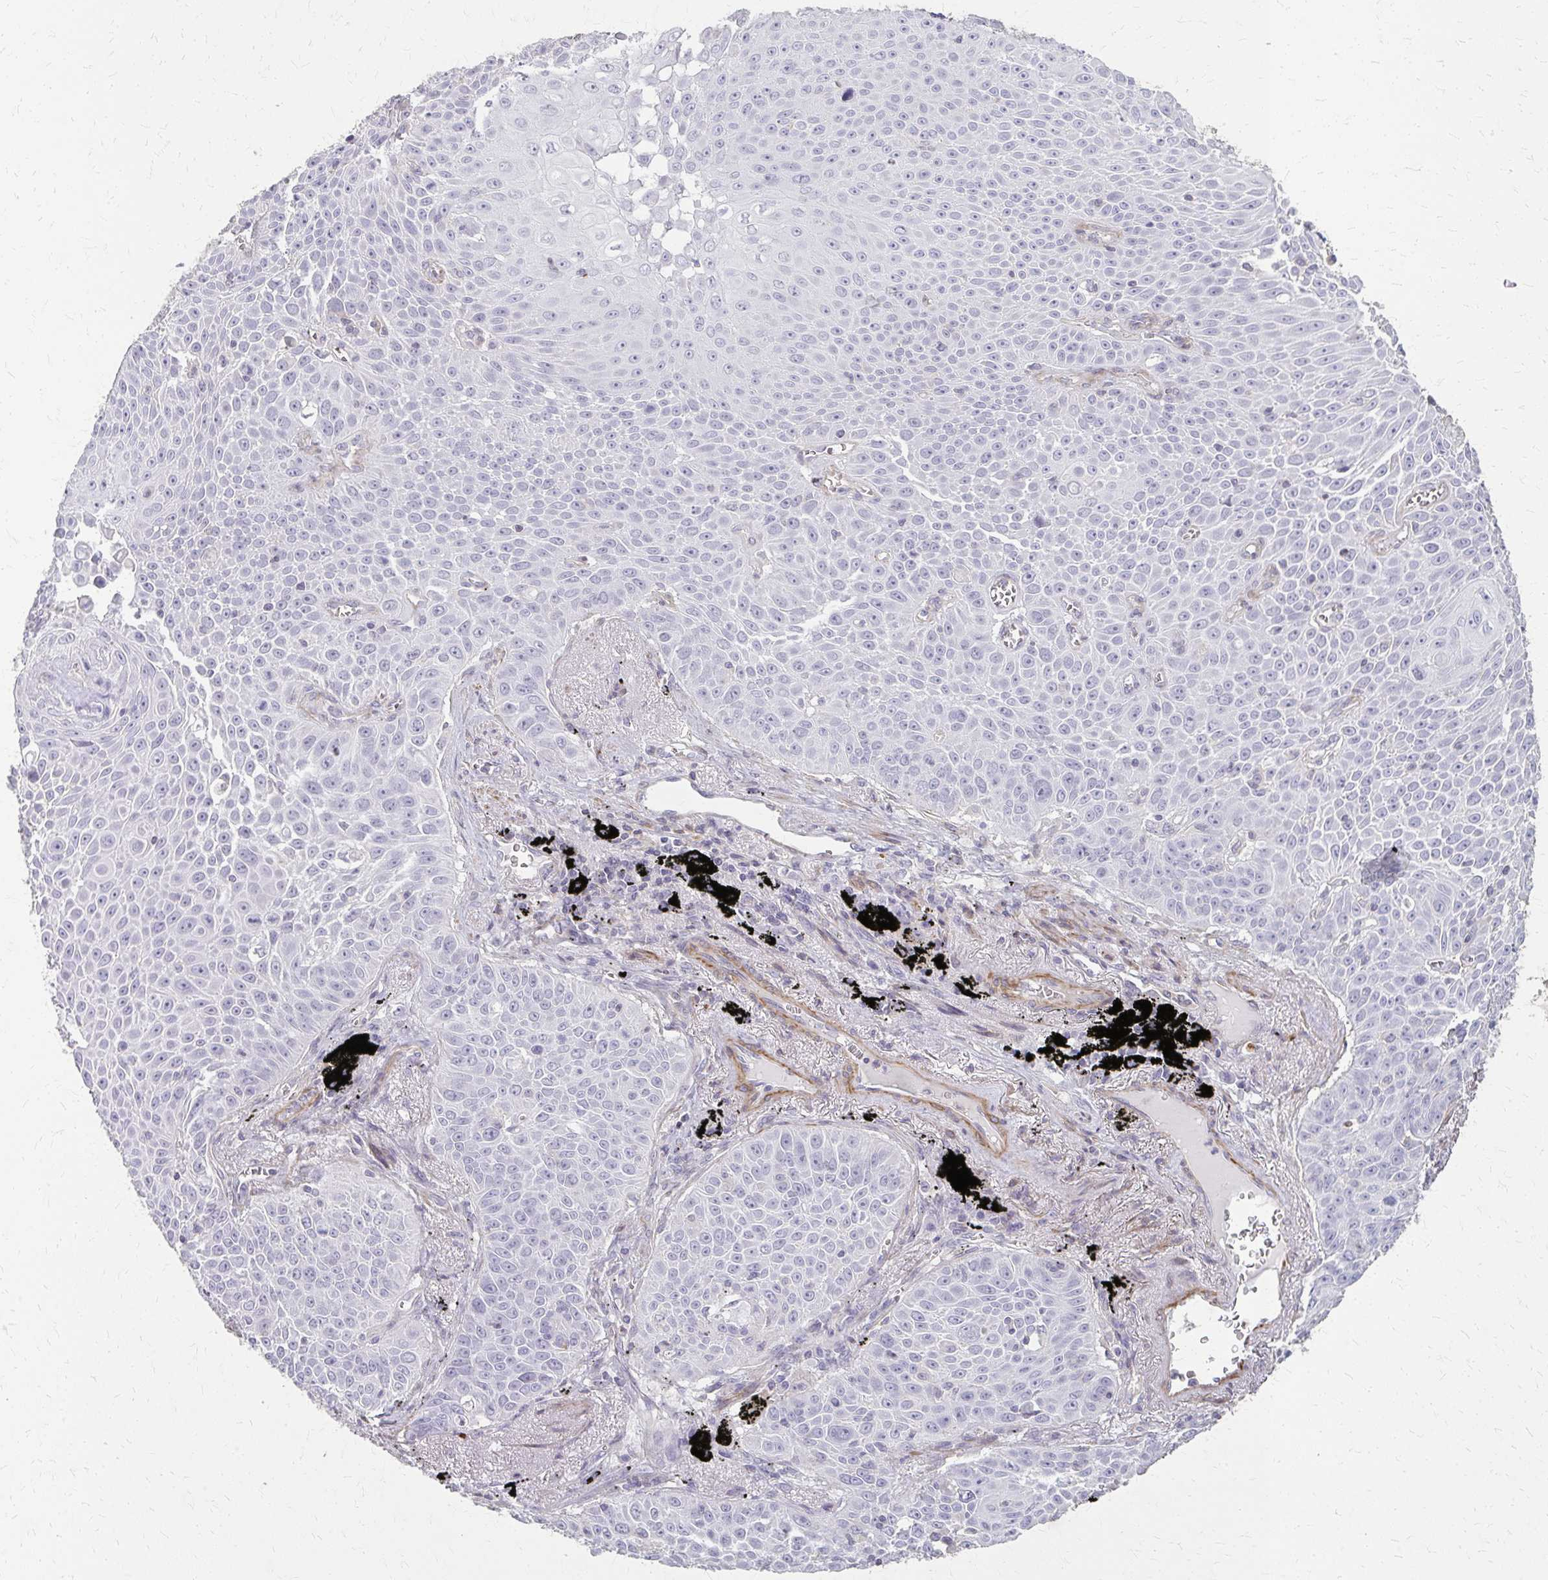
{"staining": {"intensity": "negative", "quantity": "none", "location": "none"}, "tissue": "lung cancer", "cell_type": "Tumor cells", "image_type": "cancer", "snomed": [{"axis": "morphology", "description": "Squamous cell carcinoma, NOS"}, {"axis": "morphology", "description": "Squamous cell carcinoma, metastatic, NOS"}, {"axis": "topography", "description": "Lymph node"}, {"axis": "topography", "description": "Lung"}], "caption": "Immunohistochemistry of human lung squamous cell carcinoma demonstrates no positivity in tumor cells.", "gene": "TENM4", "patient": {"sex": "female", "age": 62}}